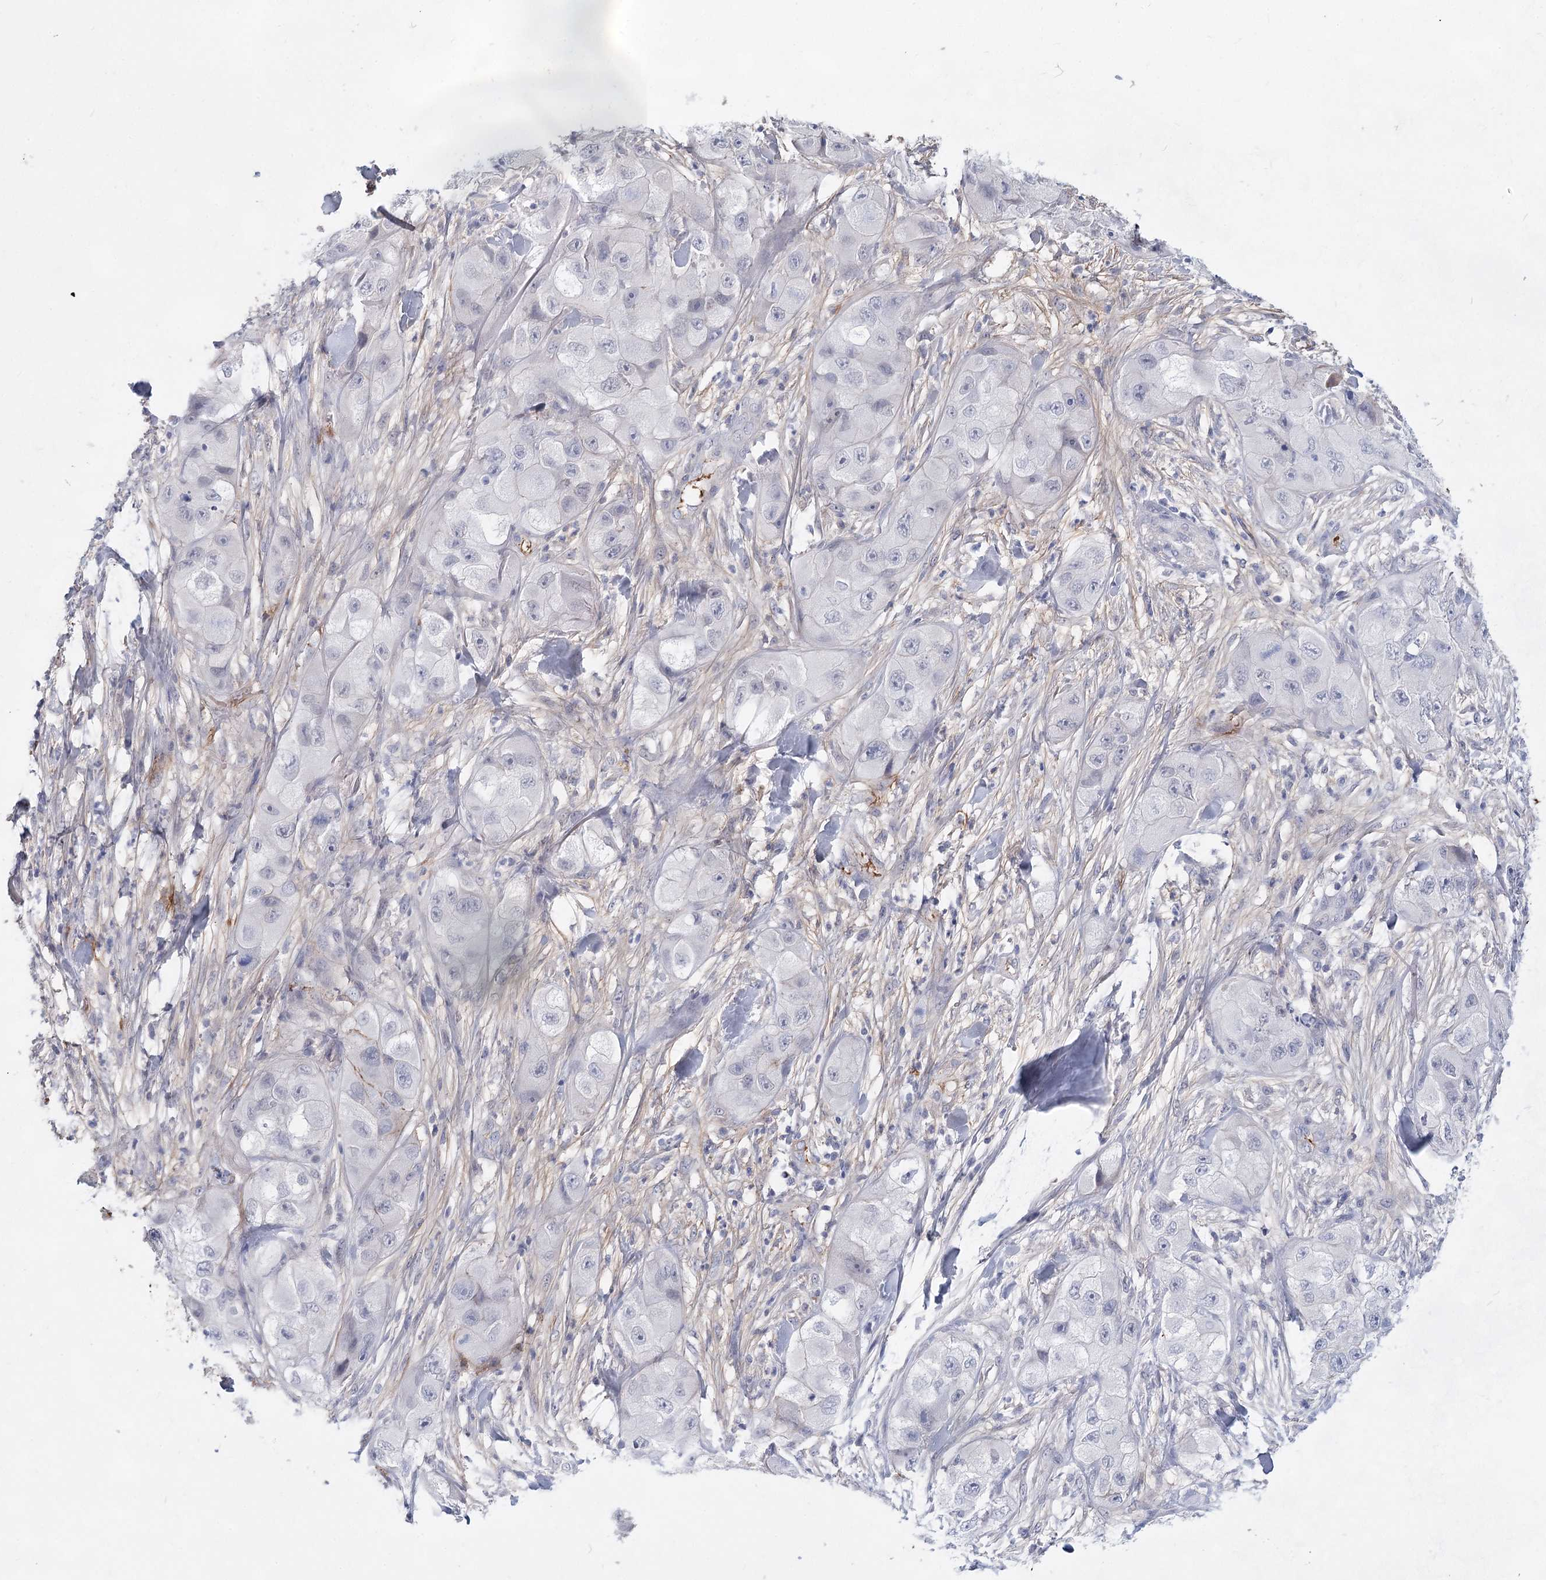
{"staining": {"intensity": "negative", "quantity": "none", "location": "none"}, "tissue": "skin cancer", "cell_type": "Tumor cells", "image_type": "cancer", "snomed": [{"axis": "morphology", "description": "Squamous cell carcinoma, NOS"}, {"axis": "topography", "description": "Skin"}, {"axis": "topography", "description": "Subcutis"}], "caption": "This is an IHC micrograph of human skin squamous cell carcinoma. There is no staining in tumor cells.", "gene": "TASOR2", "patient": {"sex": "male", "age": 73}}